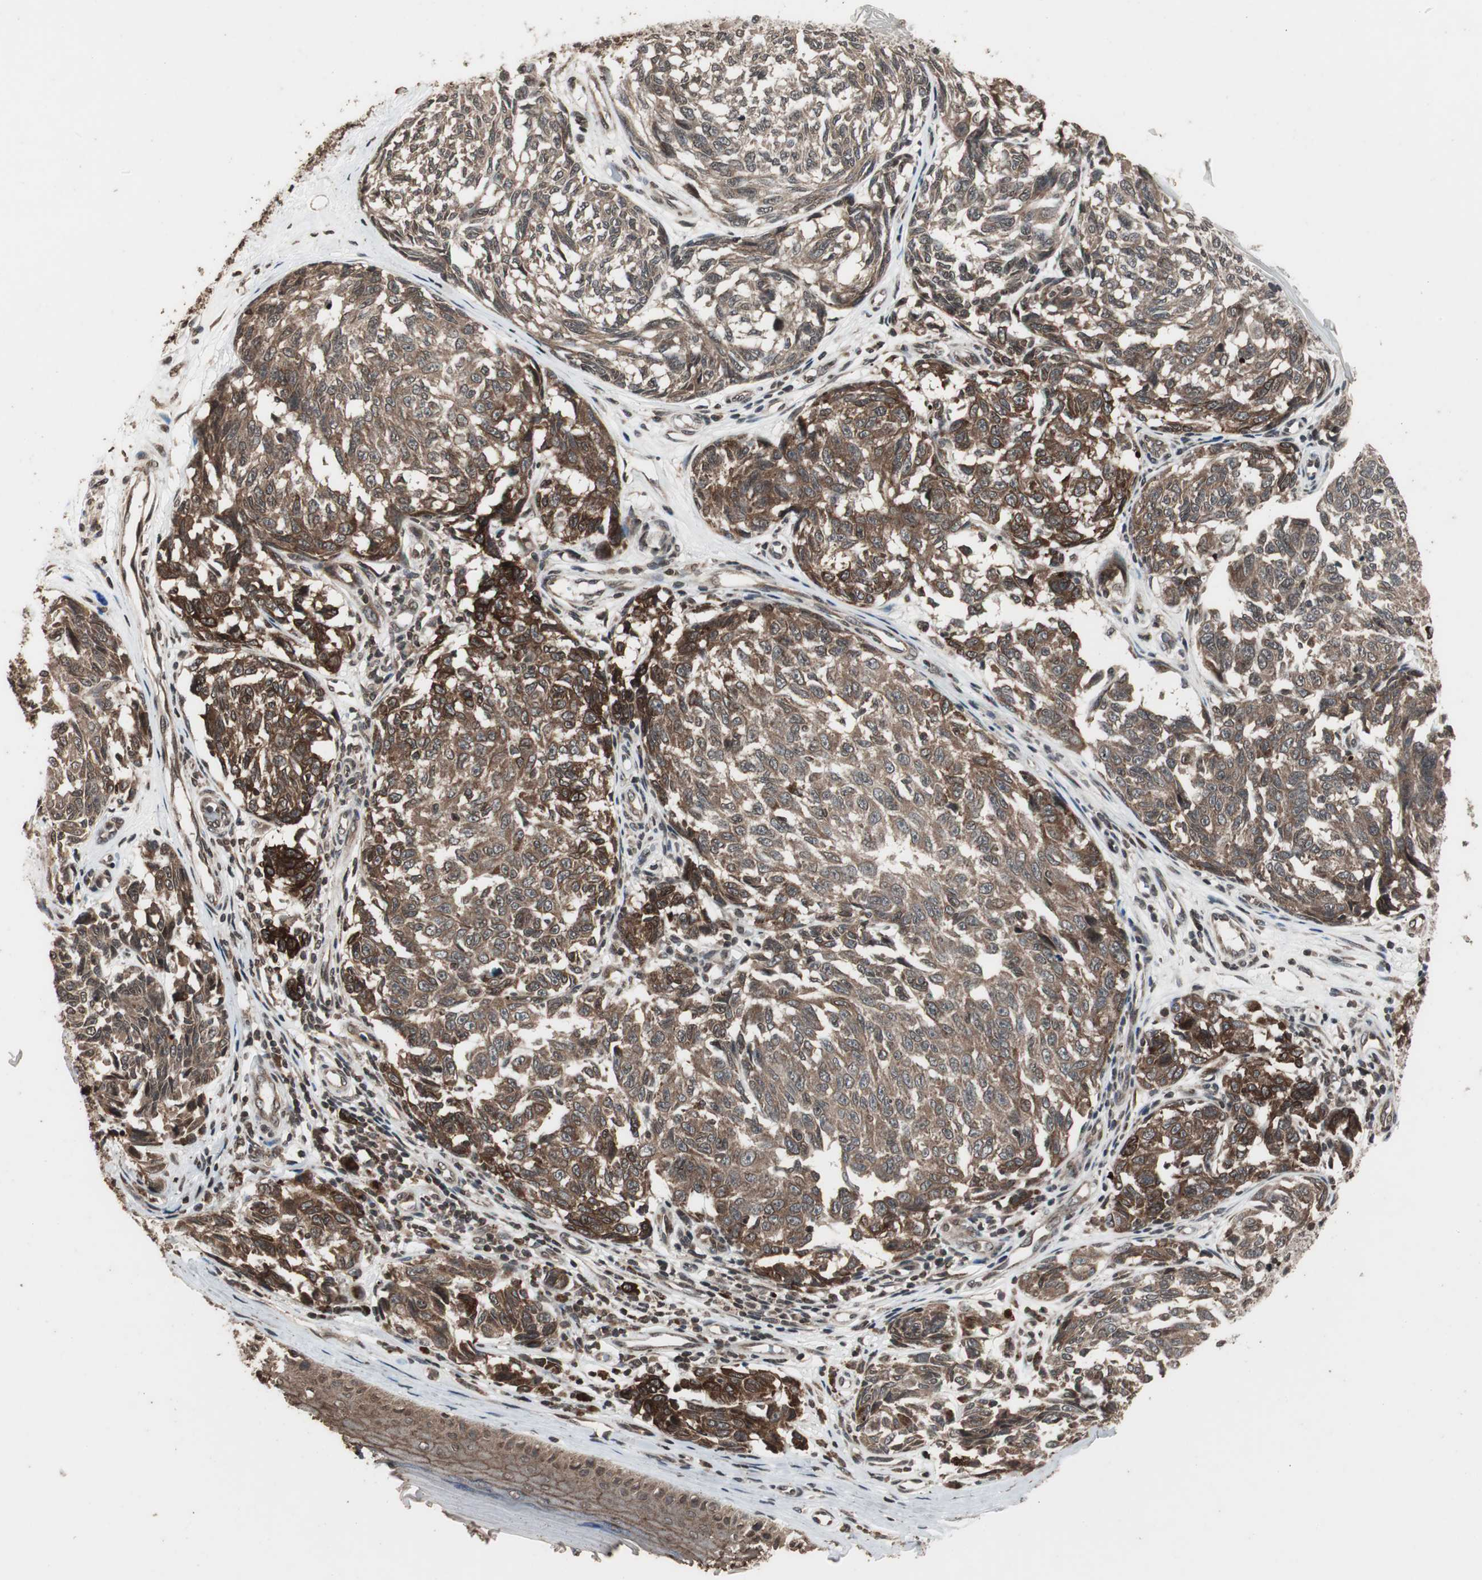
{"staining": {"intensity": "moderate", "quantity": ">75%", "location": "cytoplasmic/membranous"}, "tissue": "melanoma", "cell_type": "Tumor cells", "image_type": "cancer", "snomed": [{"axis": "morphology", "description": "Malignant melanoma, NOS"}, {"axis": "topography", "description": "Skin"}], "caption": "Human melanoma stained with a brown dye shows moderate cytoplasmic/membranous positive positivity in approximately >75% of tumor cells.", "gene": "ZFC3H1", "patient": {"sex": "female", "age": 64}}